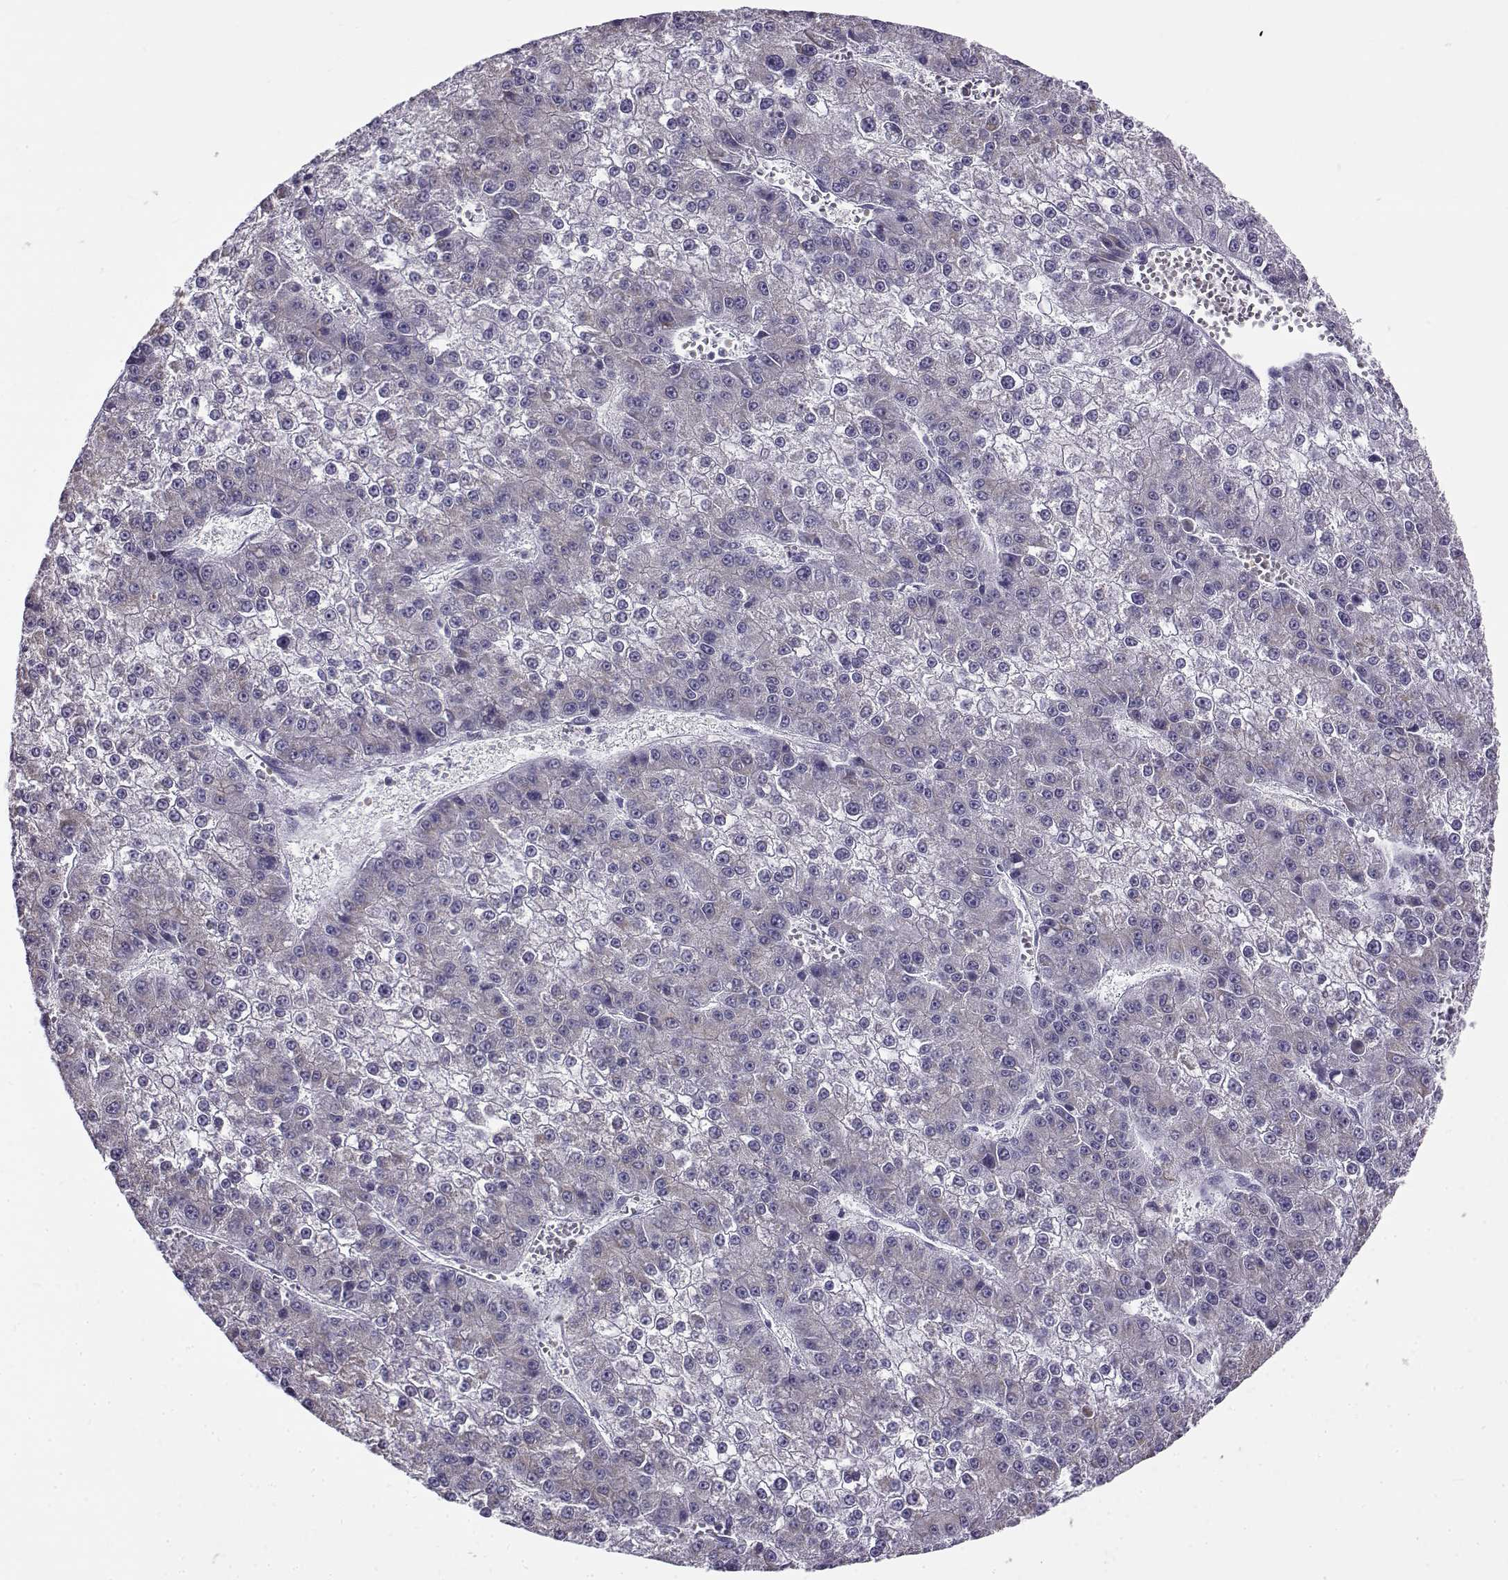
{"staining": {"intensity": "negative", "quantity": "none", "location": "none"}, "tissue": "liver cancer", "cell_type": "Tumor cells", "image_type": "cancer", "snomed": [{"axis": "morphology", "description": "Carcinoma, Hepatocellular, NOS"}, {"axis": "topography", "description": "Liver"}], "caption": "IHC image of liver cancer (hepatocellular carcinoma) stained for a protein (brown), which displays no expression in tumor cells.", "gene": "FEZF1", "patient": {"sex": "female", "age": 73}}